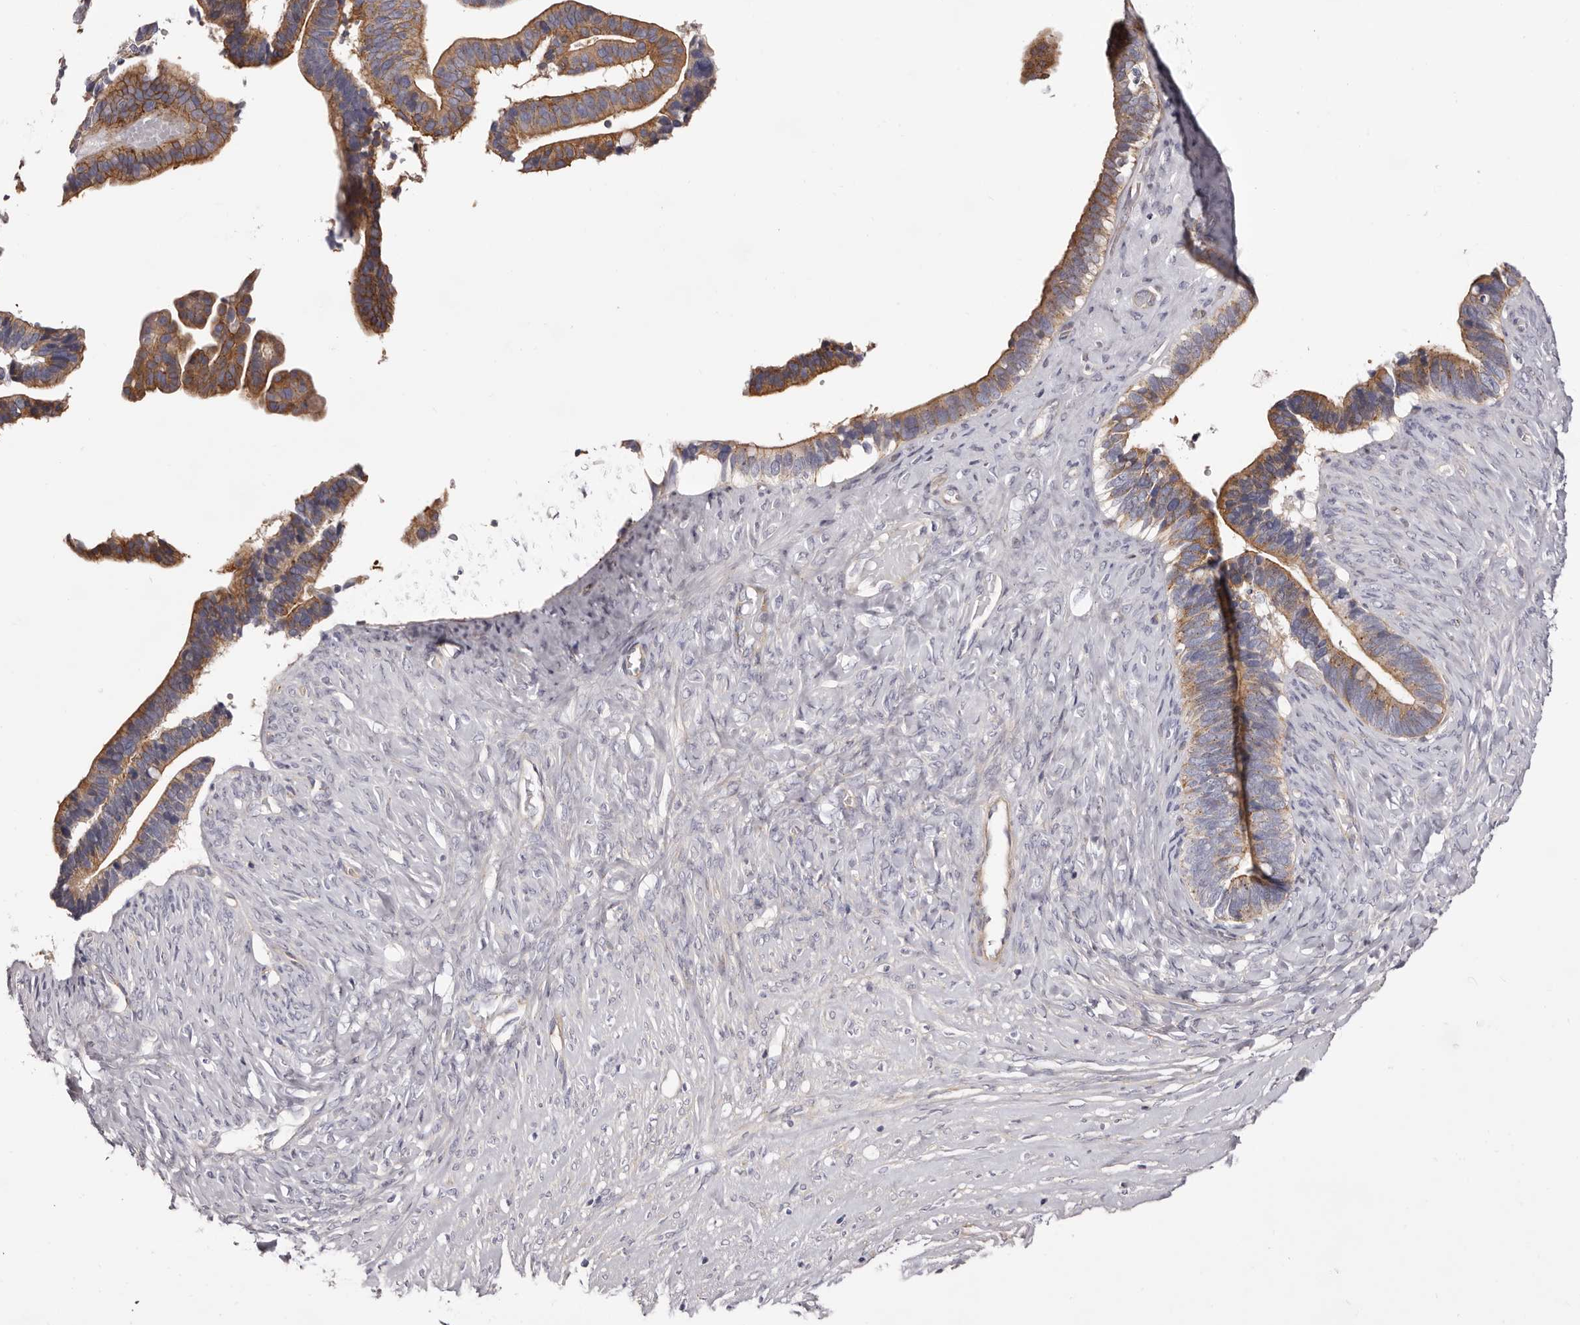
{"staining": {"intensity": "moderate", "quantity": ">75%", "location": "cytoplasmic/membranous"}, "tissue": "ovarian cancer", "cell_type": "Tumor cells", "image_type": "cancer", "snomed": [{"axis": "morphology", "description": "Cystadenocarcinoma, serous, NOS"}, {"axis": "topography", "description": "Ovary"}], "caption": "A micrograph showing moderate cytoplasmic/membranous positivity in approximately >75% of tumor cells in ovarian serous cystadenocarcinoma, as visualized by brown immunohistochemical staining.", "gene": "PEG10", "patient": {"sex": "female", "age": 56}}